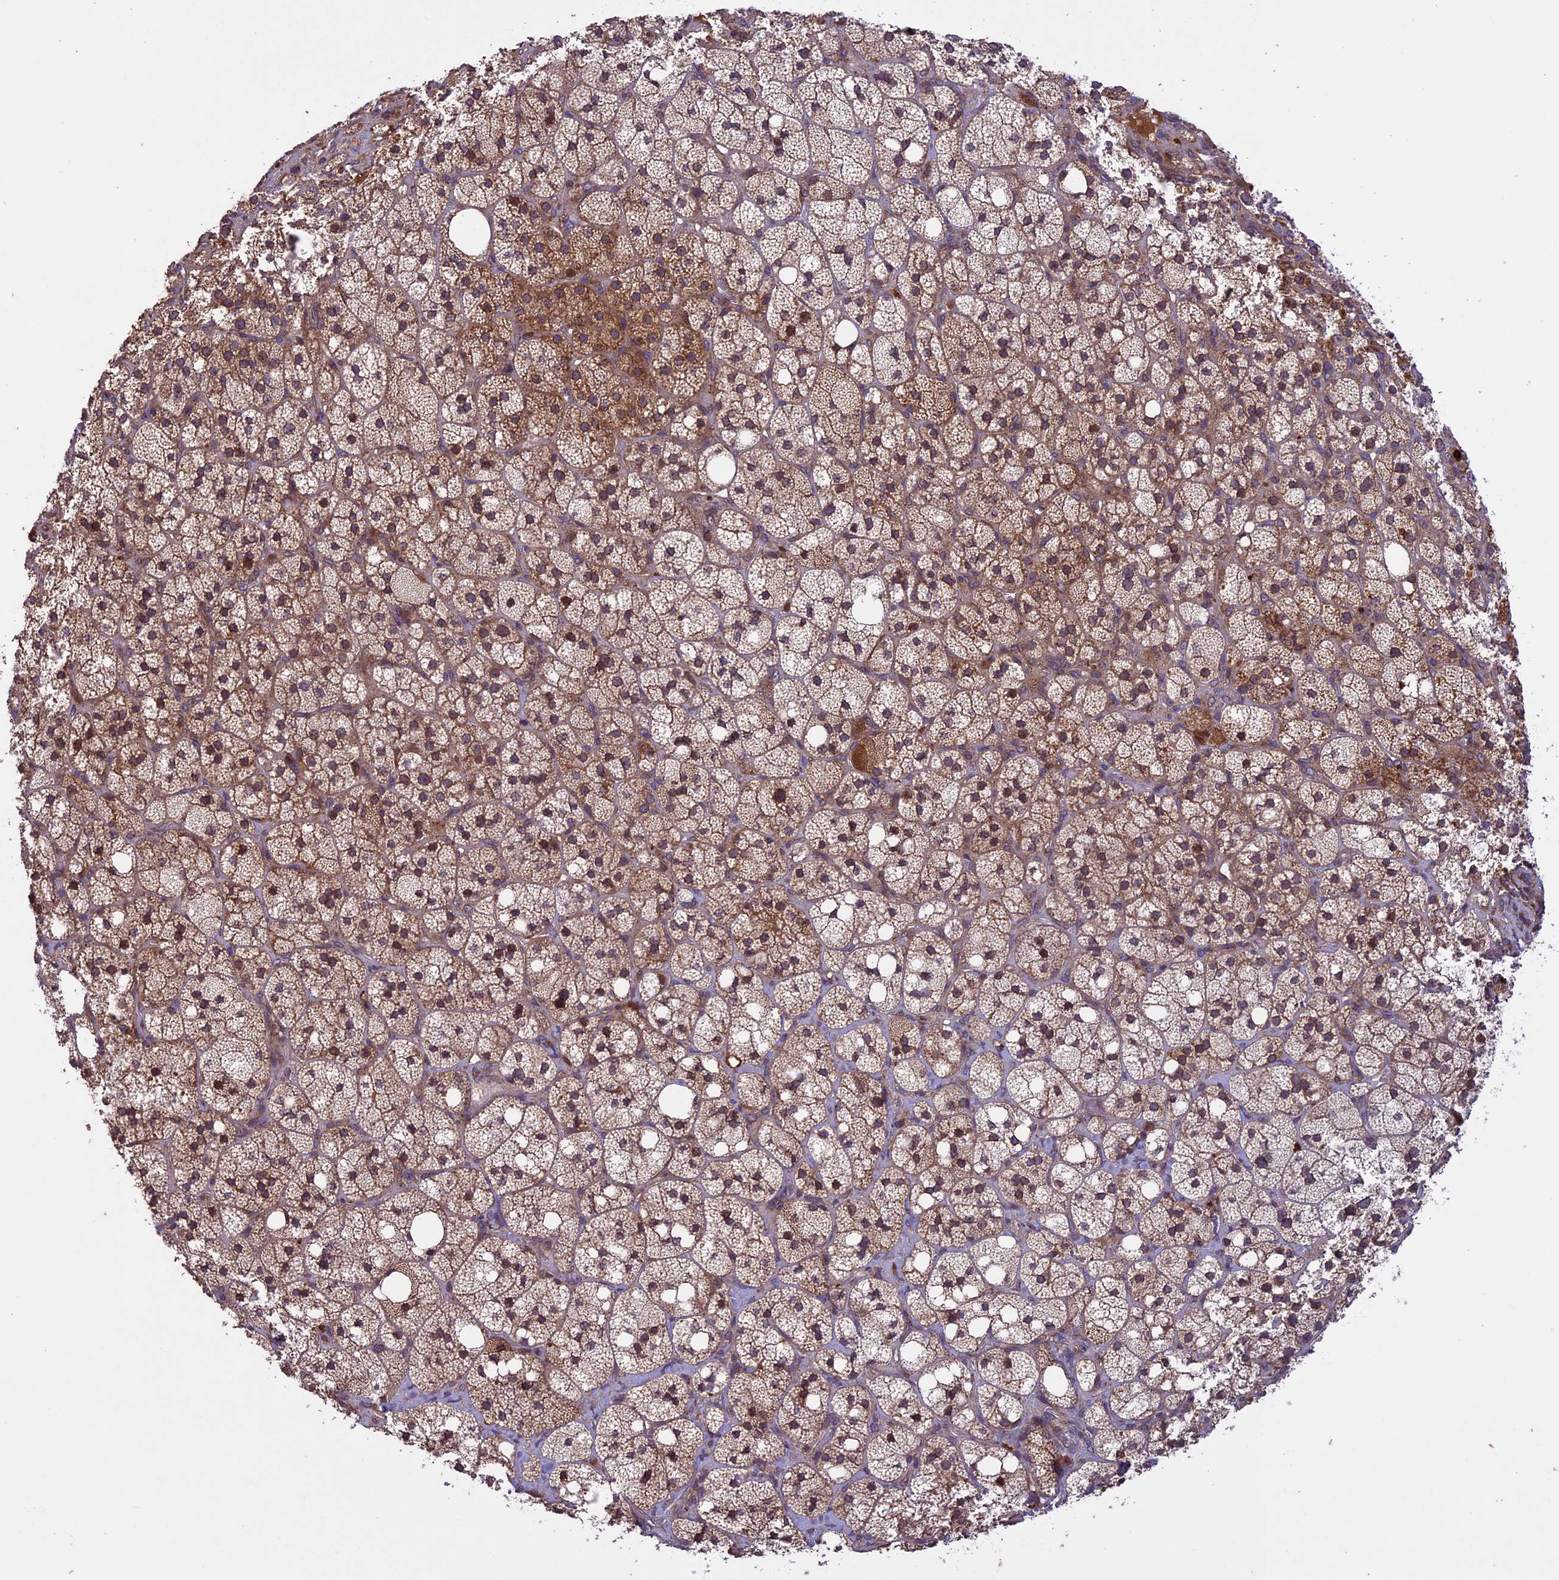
{"staining": {"intensity": "moderate", "quantity": ">75%", "location": "cytoplasmic/membranous"}, "tissue": "adrenal gland", "cell_type": "Glandular cells", "image_type": "normal", "snomed": [{"axis": "morphology", "description": "Normal tissue, NOS"}, {"axis": "topography", "description": "Adrenal gland"}], "caption": "The histopathology image demonstrates immunohistochemical staining of normal adrenal gland. There is moderate cytoplasmic/membranous staining is appreciated in approximately >75% of glandular cells. The protein of interest is shown in brown color, while the nuclei are stained blue.", "gene": "CCDC125", "patient": {"sex": "male", "age": 61}}